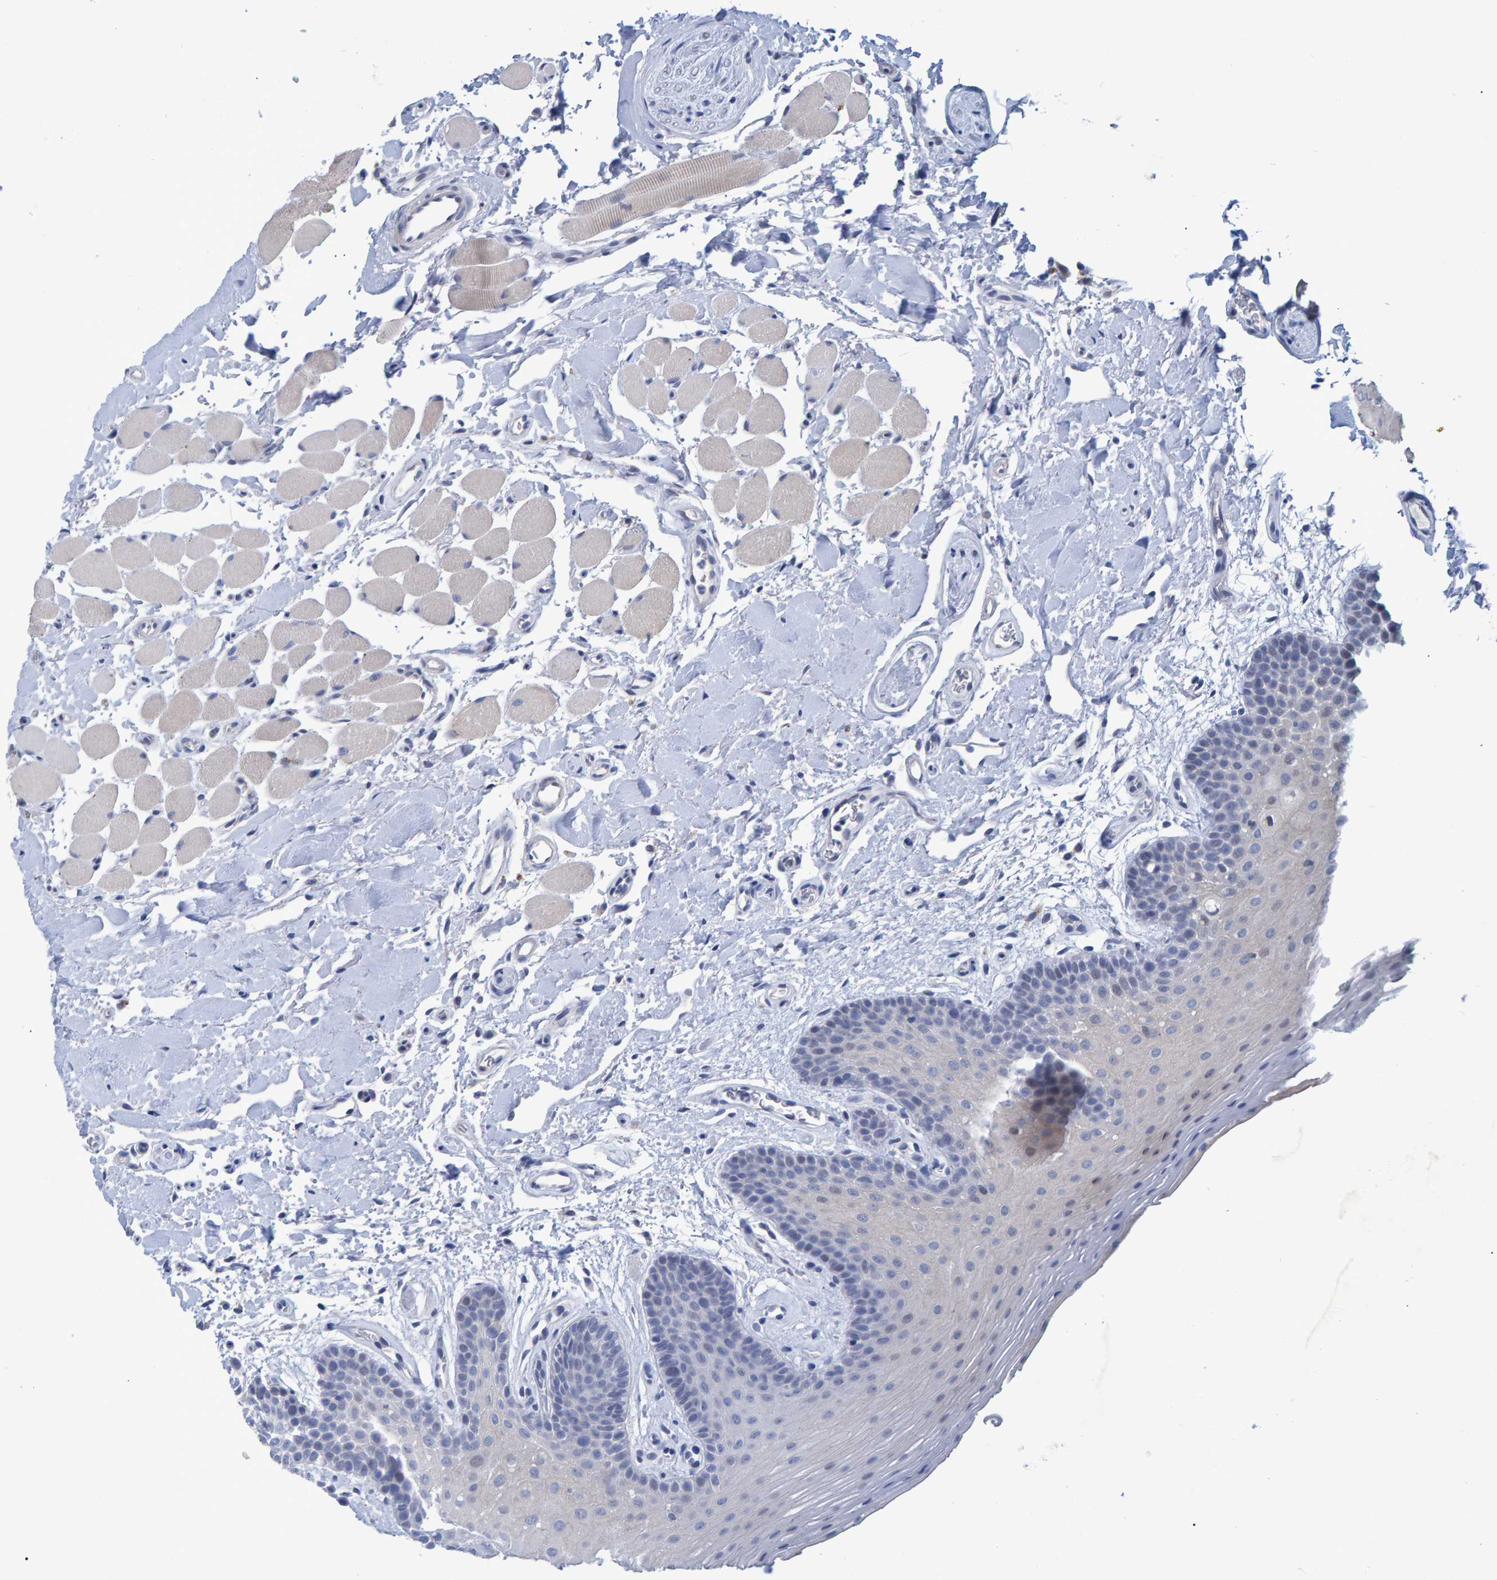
{"staining": {"intensity": "negative", "quantity": "none", "location": "none"}, "tissue": "oral mucosa", "cell_type": "Squamous epithelial cells", "image_type": "normal", "snomed": [{"axis": "morphology", "description": "Normal tissue, NOS"}, {"axis": "topography", "description": "Oral tissue"}], "caption": "This photomicrograph is of normal oral mucosa stained with immunohistochemistry to label a protein in brown with the nuclei are counter-stained blue. There is no staining in squamous epithelial cells.", "gene": "PROCA1", "patient": {"sex": "male", "age": 62}}